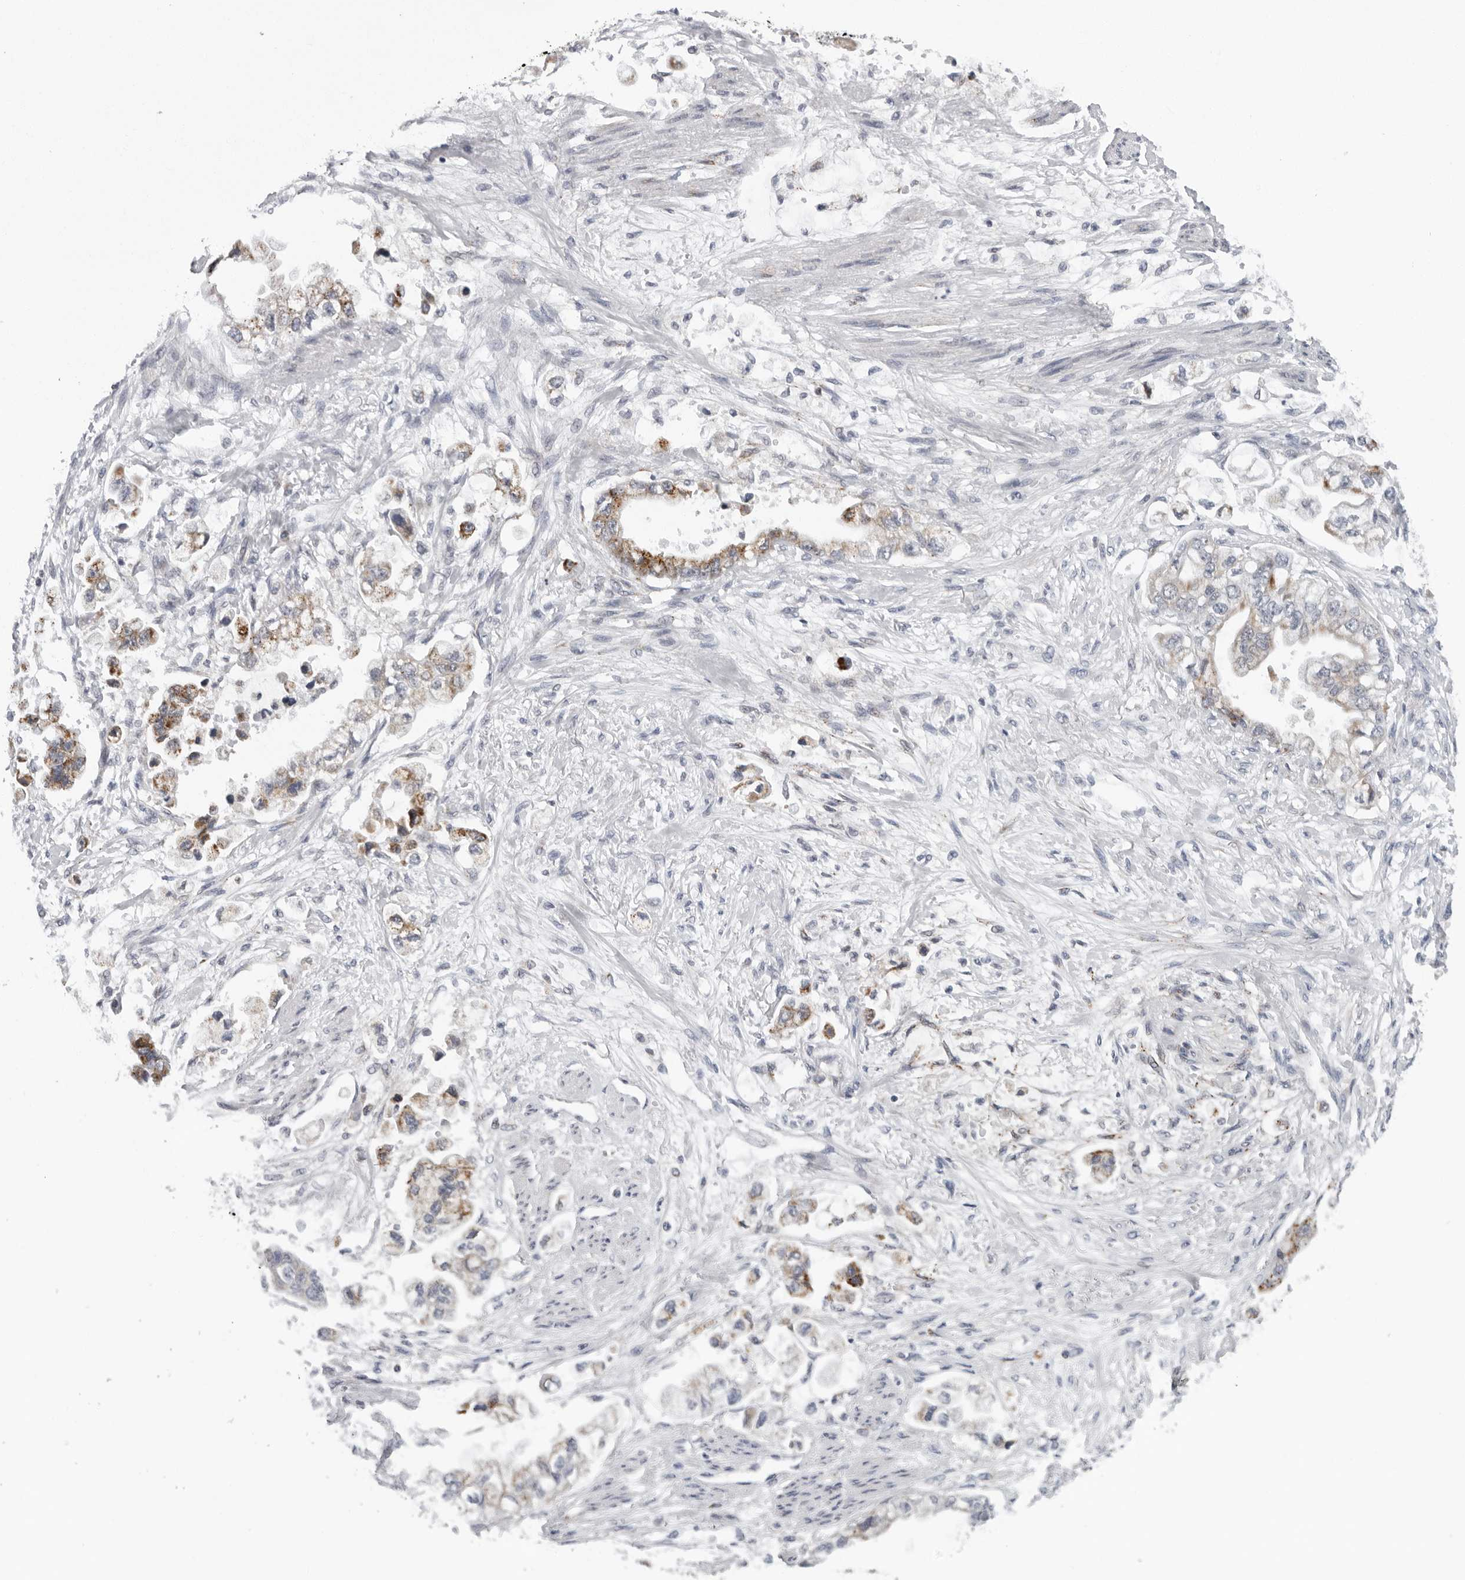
{"staining": {"intensity": "moderate", "quantity": "25%-75%", "location": "cytoplasmic/membranous"}, "tissue": "stomach cancer", "cell_type": "Tumor cells", "image_type": "cancer", "snomed": [{"axis": "morphology", "description": "Adenocarcinoma, NOS"}, {"axis": "topography", "description": "Stomach"}], "caption": "Immunohistochemical staining of human stomach cancer demonstrates medium levels of moderate cytoplasmic/membranous protein expression in approximately 25%-75% of tumor cells.", "gene": "CPT2", "patient": {"sex": "male", "age": 62}}